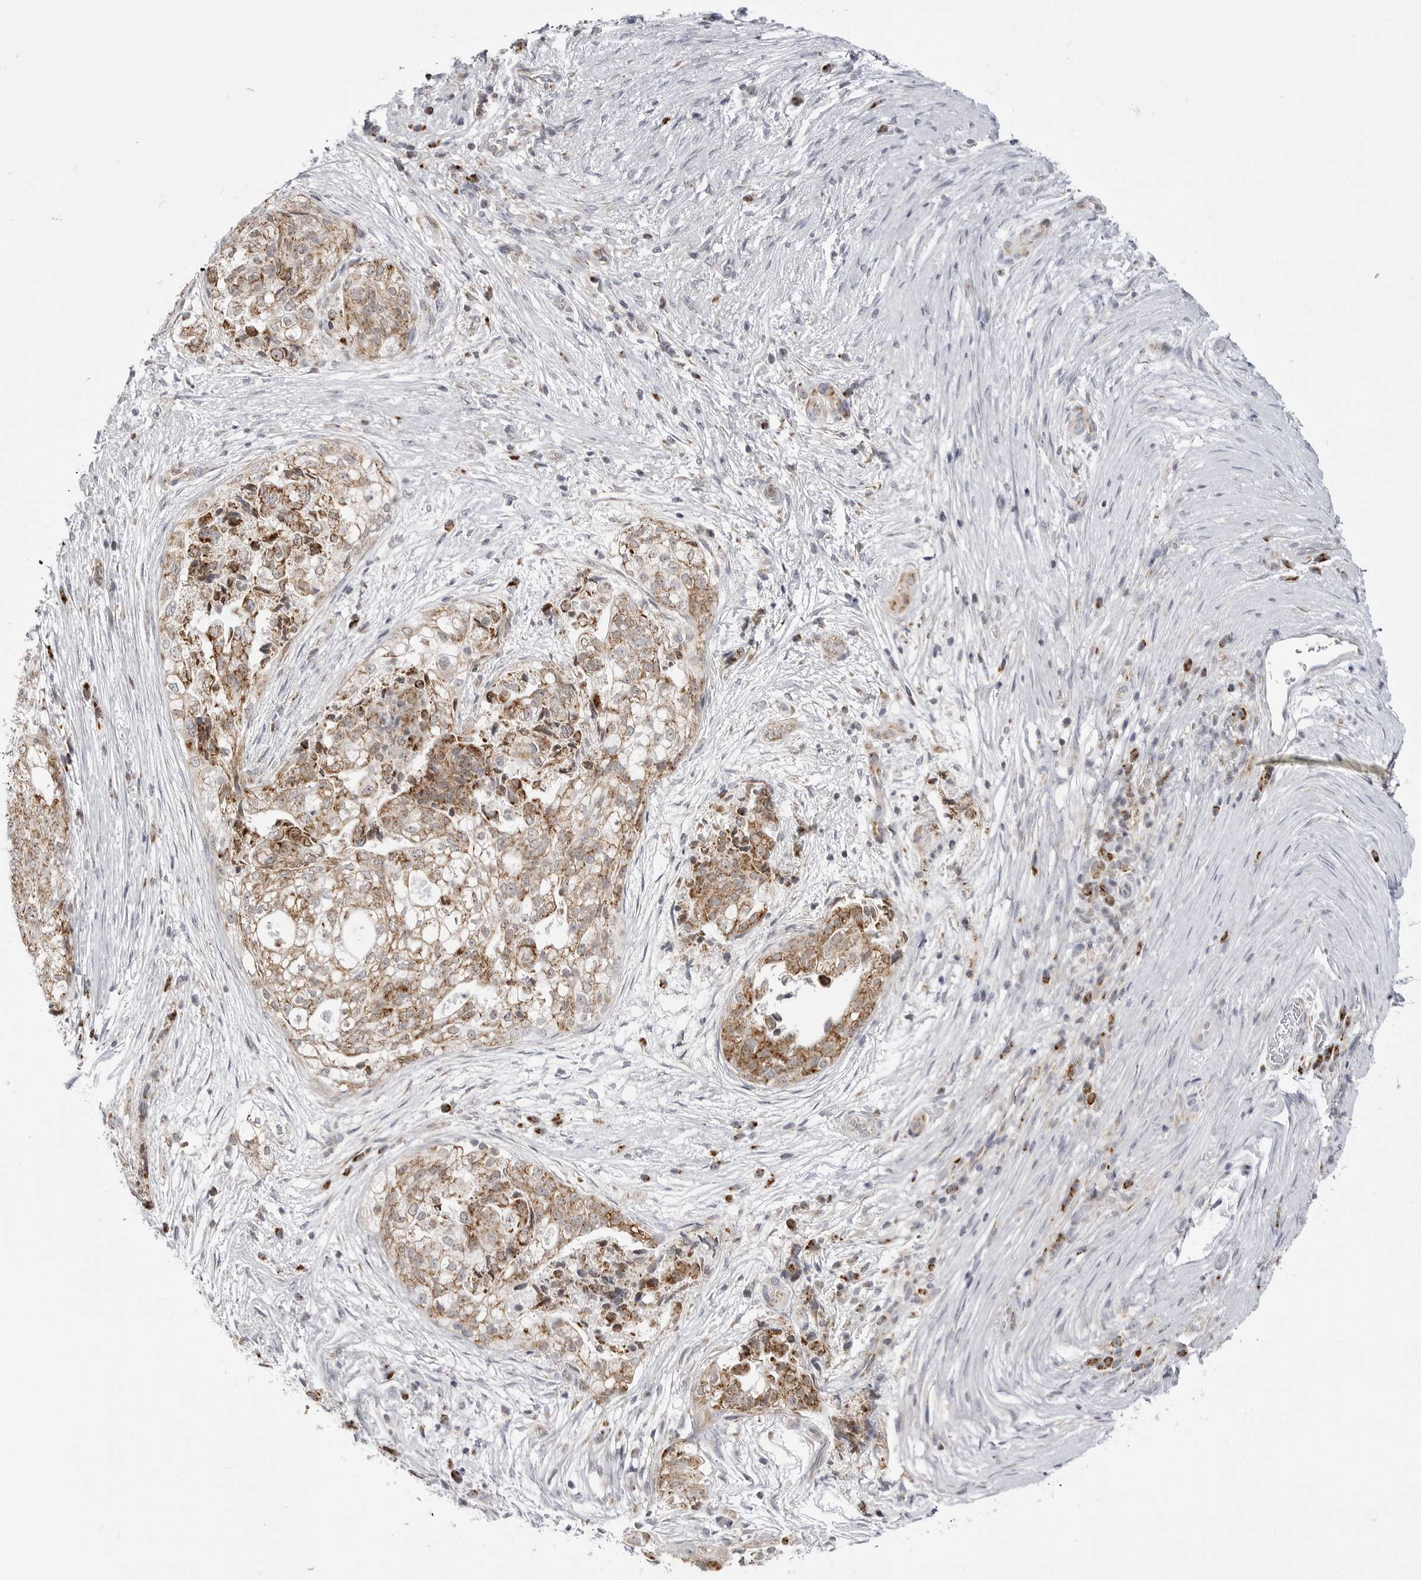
{"staining": {"intensity": "moderate", "quantity": ">75%", "location": "cytoplasmic/membranous"}, "tissue": "pancreatic cancer", "cell_type": "Tumor cells", "image_type": "cancer", "snomed": [{"axis": "morphology", "description": "Adenocarcinoma, NOS"}, {"axis": "topography", "description": "Pancreas"}], "caption": "Pancreatic cancer stained for a protein (brown) displays moderate cytoplasmic/membranous positive staining in about >75% of tumor cells.", "gene": "FH", "patient": {"sex": "male", "age": 72}}